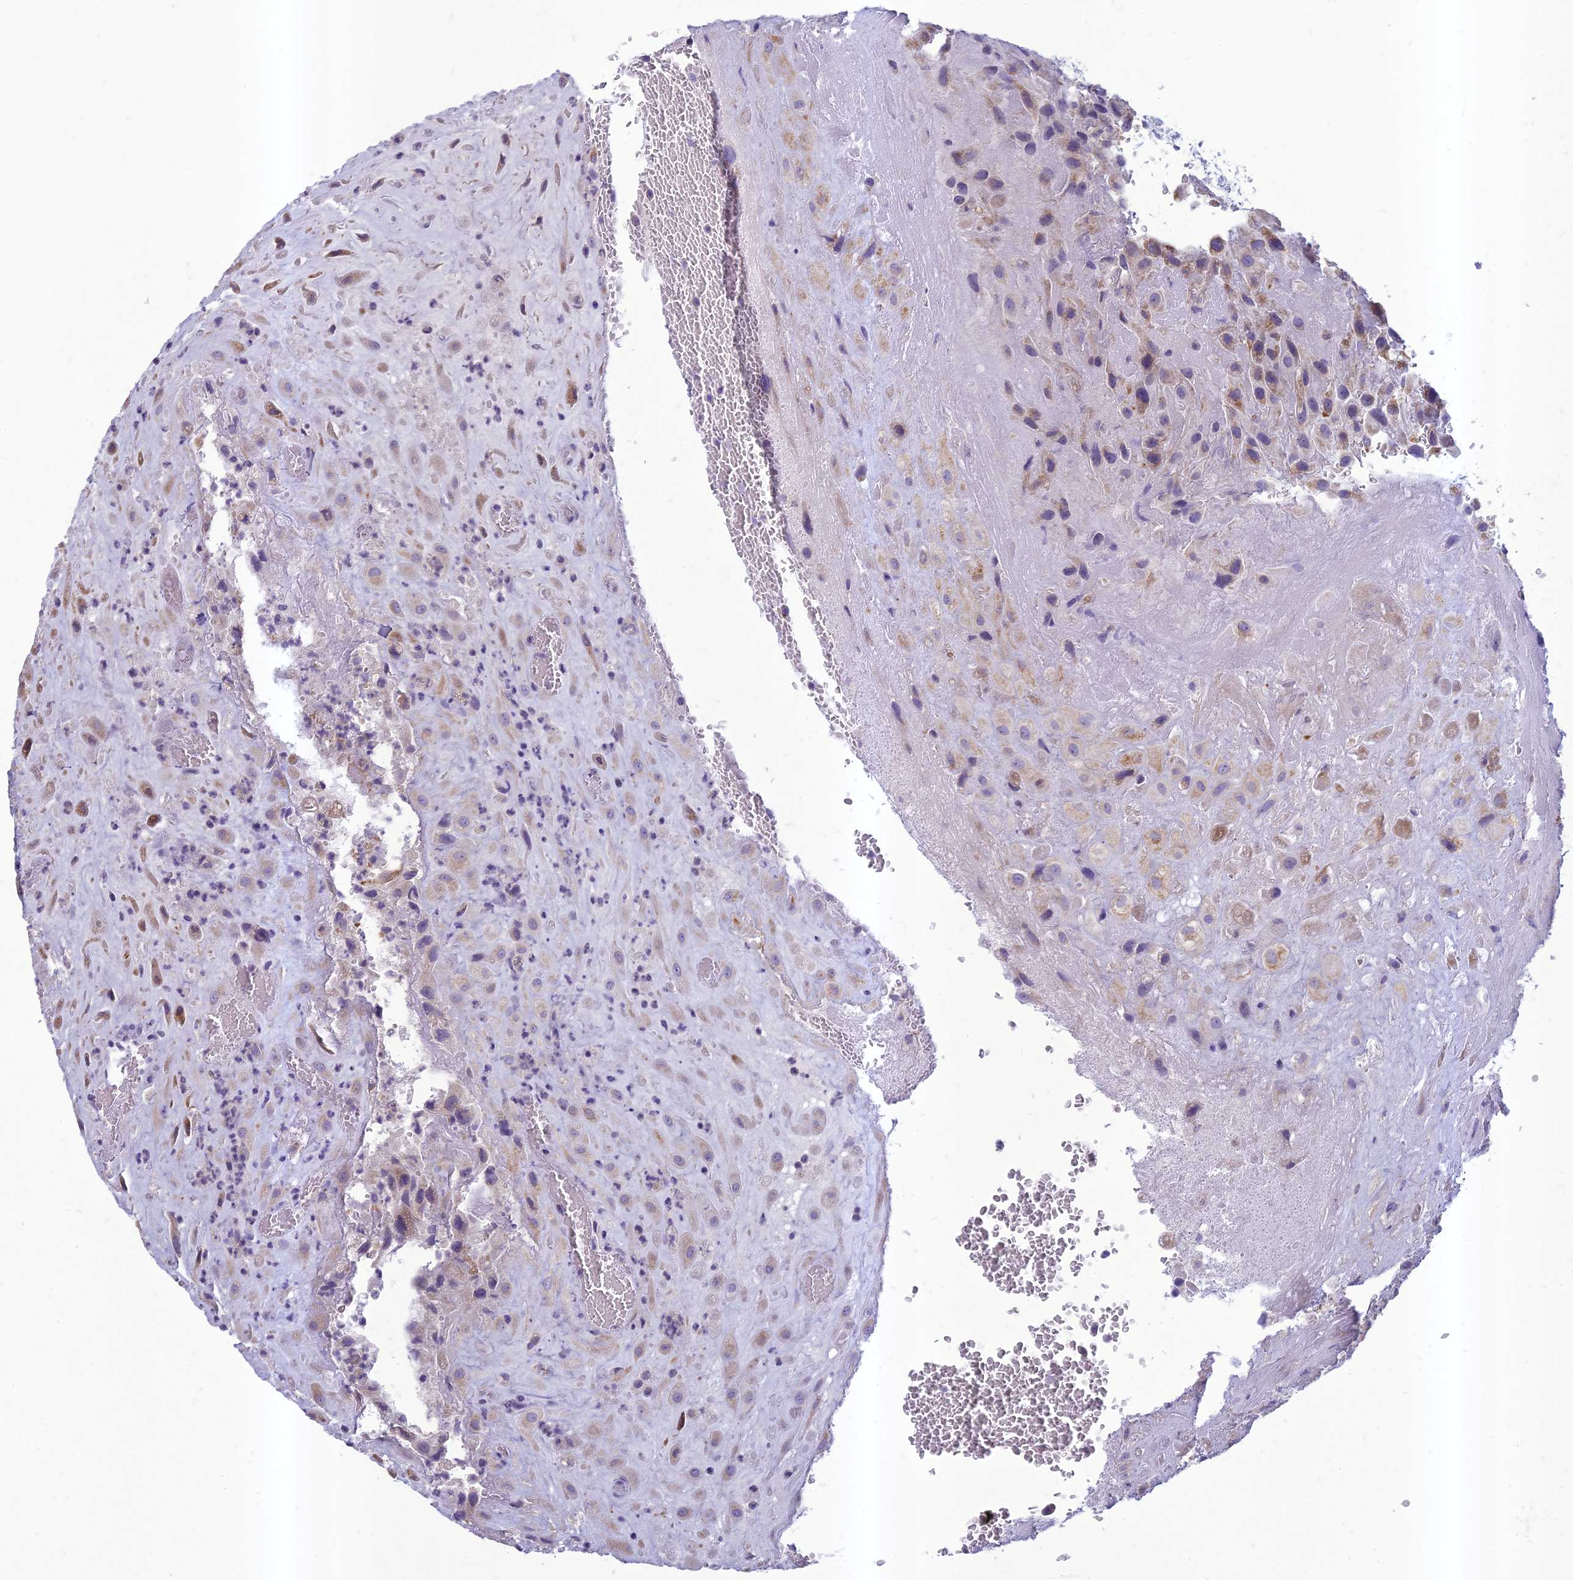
{"staining": {"intensity": "negative", "quantity": "none", "location": "none"}, "tissue": "placenta", "cell_type": "Decidual cells", "image_type": "normal", "snomed": [{"axis": "morphology", "description": "Normal tissue, NOS"}, {"axis": "topography", "description": "Placenta"}], "caption": "The histopathology image displays no significant staining in decidual cells of placenta.", "gene": "HIGD1A", "patient": {"sex": "female", "age": 35}}